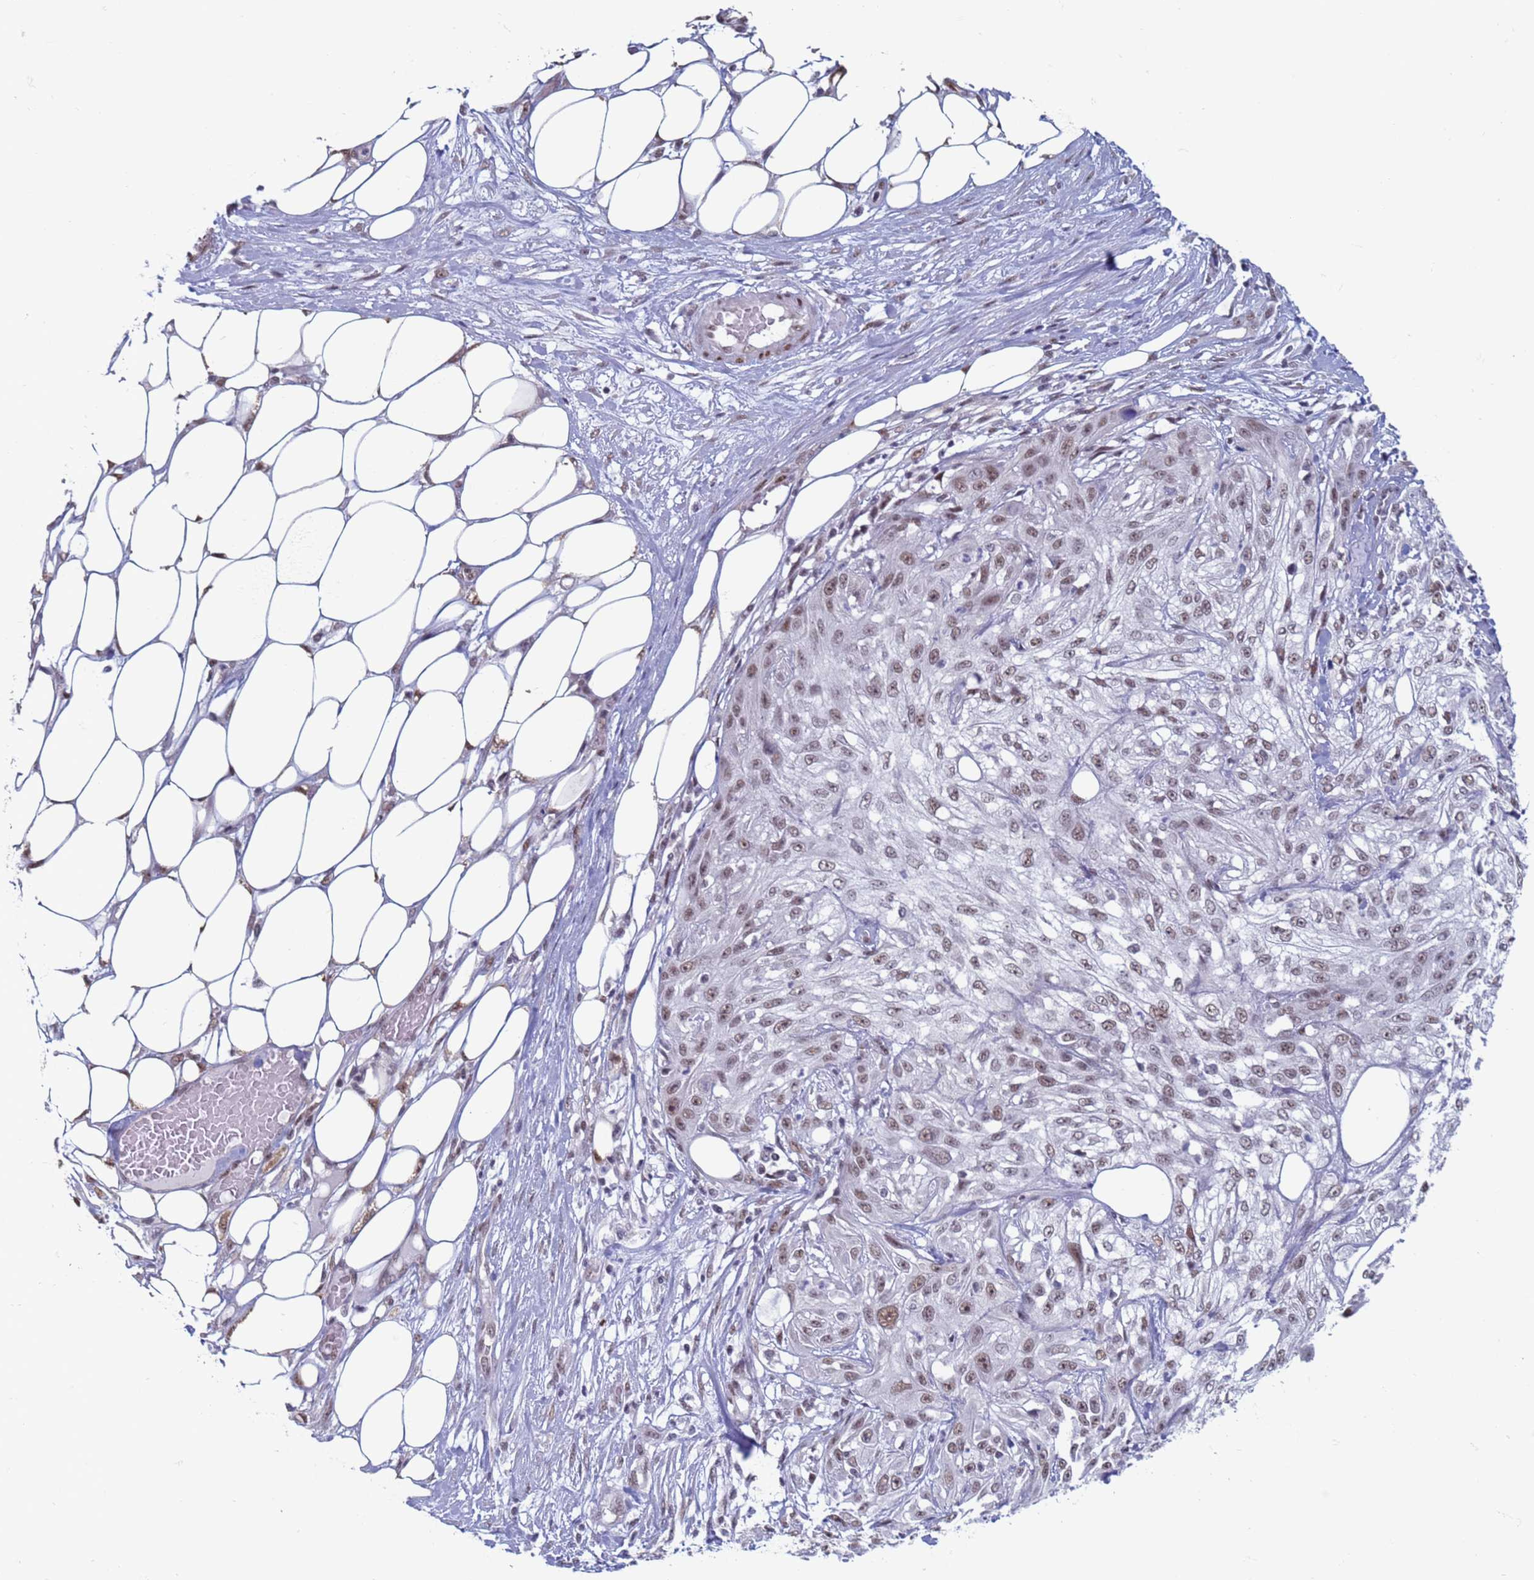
{"staining": {"intensity": "moderate", "quantity": ">75%", "location": "nuclear"}, "tissue": "skin cancer", "cell_type": "Tumor cells", "image_type": "cancer", "snomed": [{"axis": "morphology", "description": "Squamous cell carcinoma, NOS"}, {"axis": "morphology", "description": "Squamous cell carcinoma, metastatic, NOS"}, {"axis": "topography", "description": "Skin"}, {"axis": "topography", "description": "Lymph node"}], "caption": "Brown immunohistochemical staining in human skin cancer (squamous cell carcinoma) reveals moderate nuclear expression in approximately >75% of tumor cells.", "gene": "SAE1", "patient": {"sex": "male", "age": 75}}